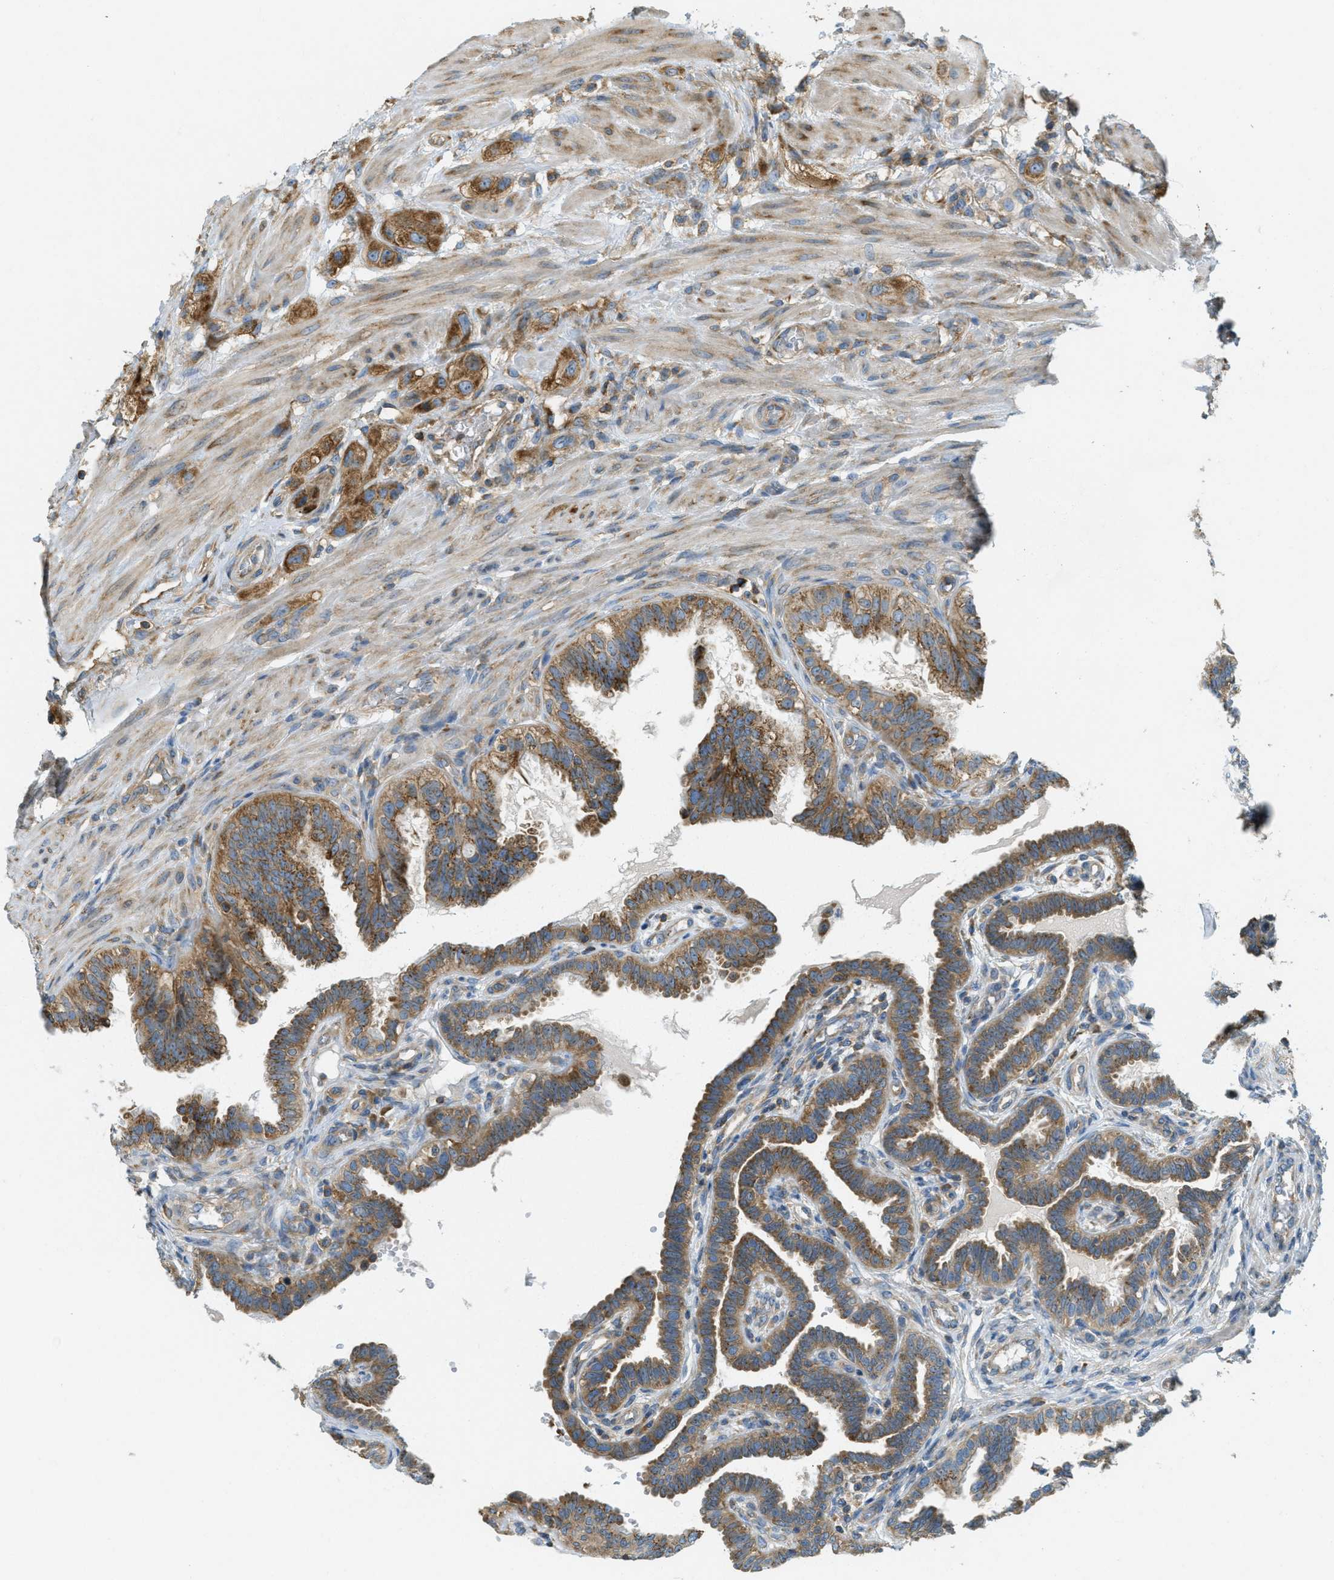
{"staining": {"intensity": "moderate", "quantity": ">75%", "location": "cytoplasmic/membranous"}, "tissue": "fallopian tube", "cell_type": "Glandular cells", "image_type": "normal", "snomed": [{"axis": "morphology", "description": "Normal tissue, NOS"}, {"axis": "topography", "description": "Fallopian tube"}, {"axis": "topography", "description": "Placenta"}], "caption": "Immunohistochemistry of unremarkable human fallopian tube reveals medium levels of moderate cytoplasmic/membranous positivity in approximately >75% of glandular cells.", "gene": "ABCF1", "patient": {"sex": "female", "age": 34}}